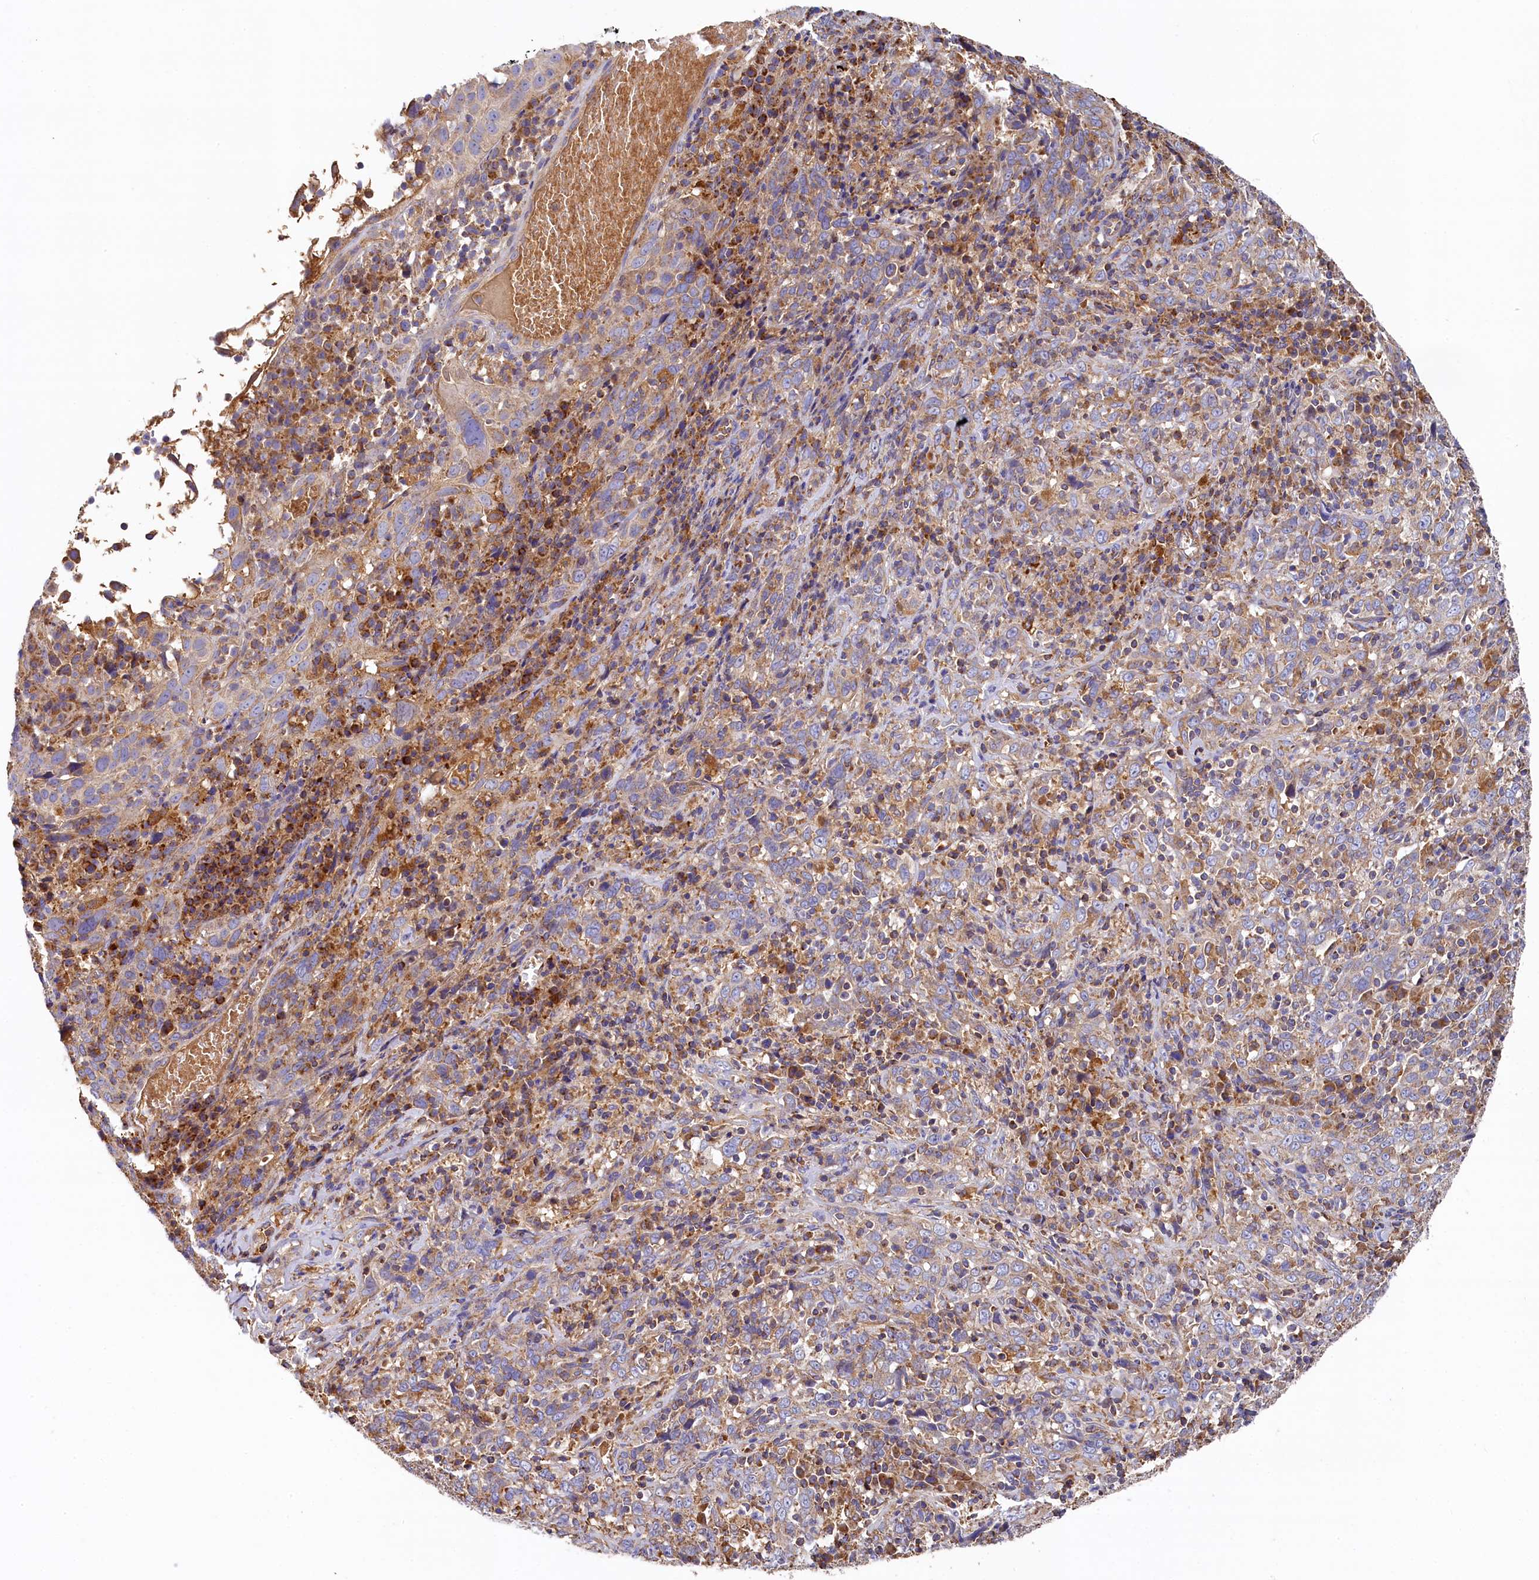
{"staining": {"intensity": "negative", "quantity": "none", "location": "none"}, "tissue": "cervical cancer", "cell_type": "Tumor cells", "image_type": "cancer", "snomed": [{"axis": "morphology", "description": "Squamous cell carcinoma, NOS"}, {"axis": "topography", "description": "Cervix"}], "caption": "Squamous cell carcinoma (cervical) was stained to show a protein in brown. There is no significant expression in tumor cells.", "gene": "SEC31B", "patient": {"sex": "female", "age": 46}}